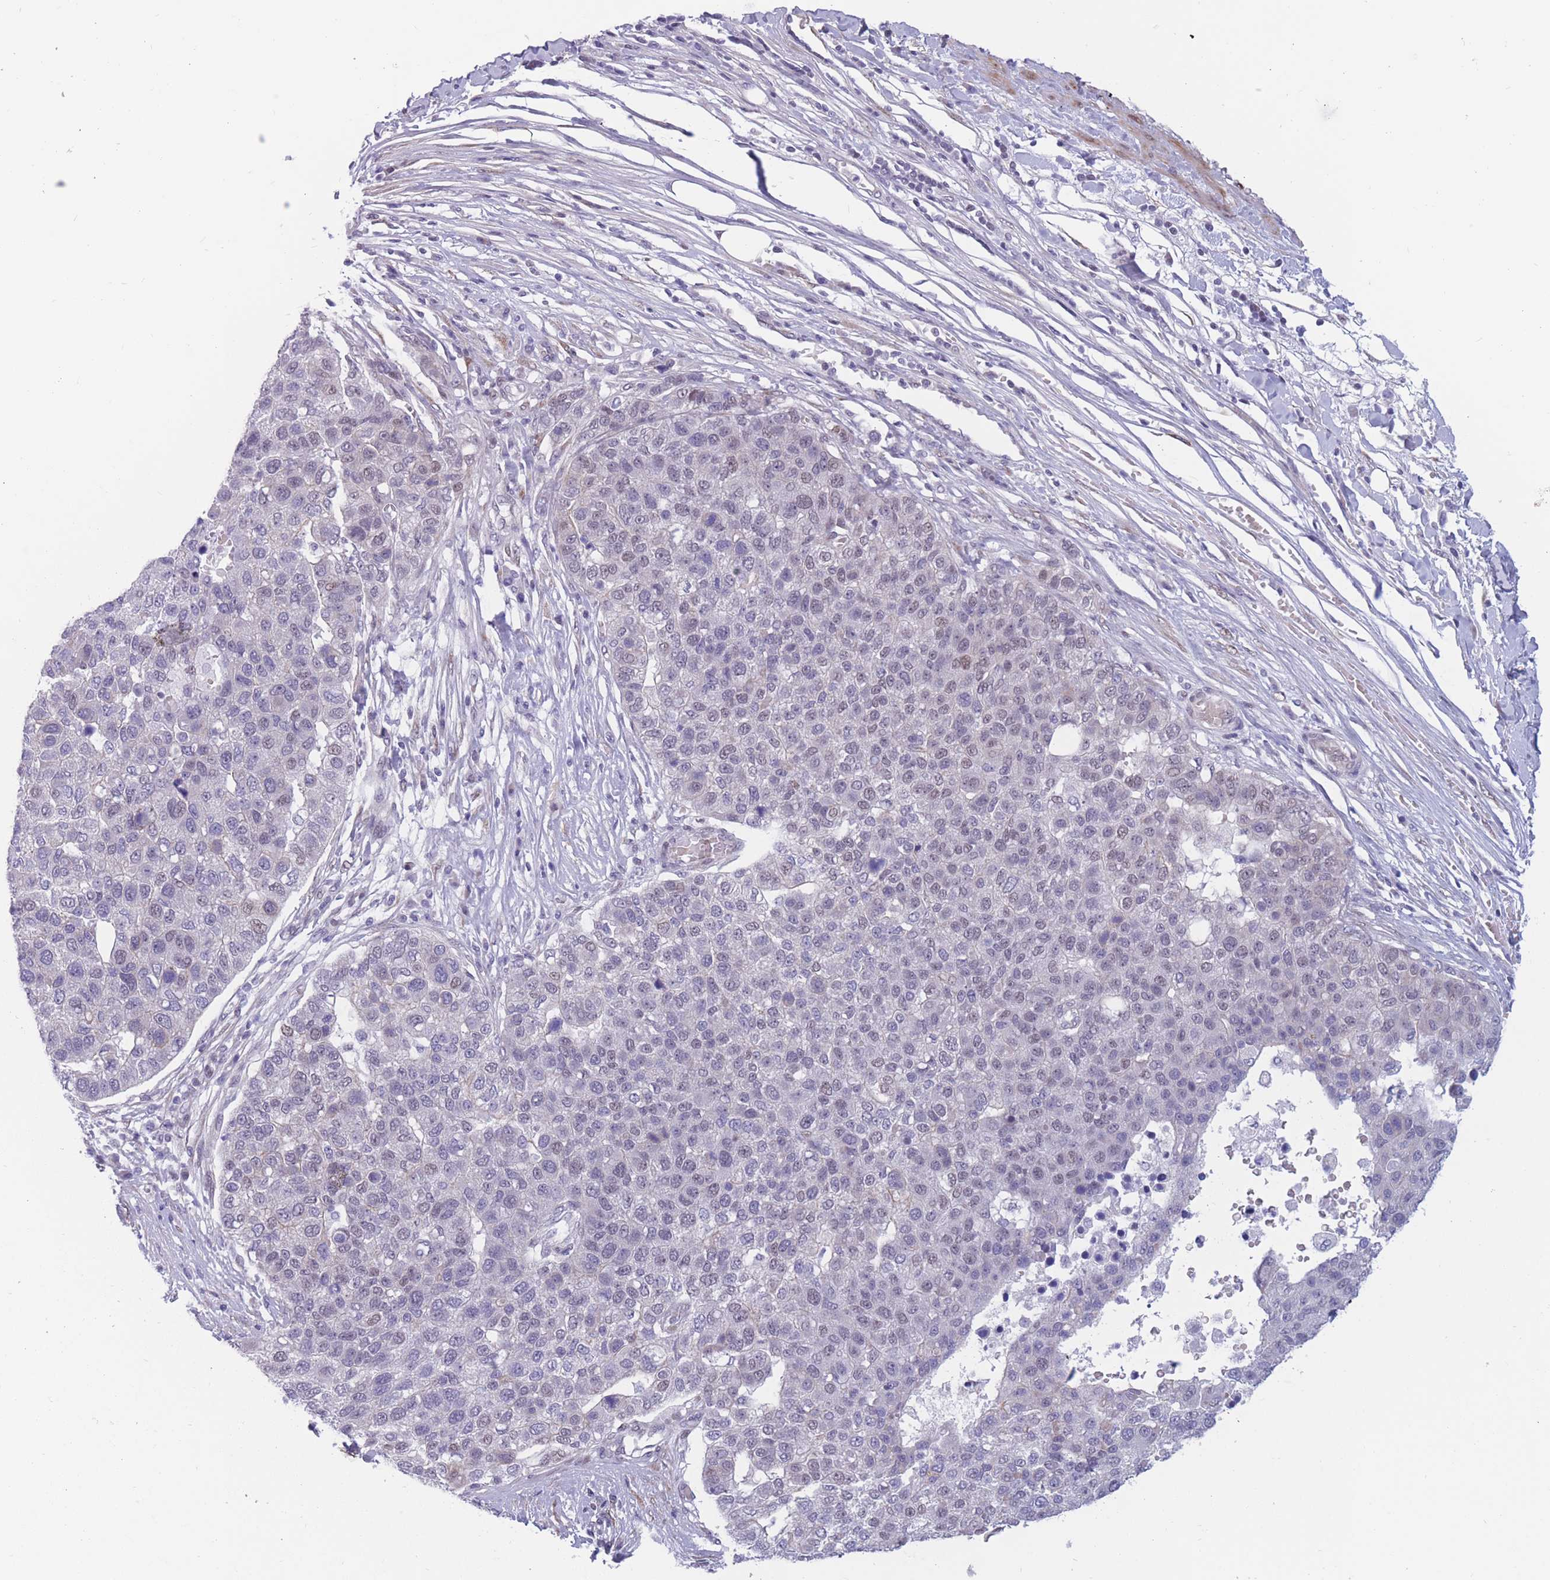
{"staining": {"intensity": "negative", "quantity": "none", "location": "none"}, "tissue": "pancreatic cancer", "cell_type": "Tumor cells", "image_type": "cancer", "snomed": [{"axis": "morphology", "description": "Adenocarcinoma, NOS"}, {"axis": "topography", "description": "Pancreas"}], "caption": "A high-resolution image shows IHC staining of adenocarcinoma (pancreatic), which shows no significant positivity in tumor cells.", "gene": "BCL9L", "patient": {"sex": "female", "age": 61}}